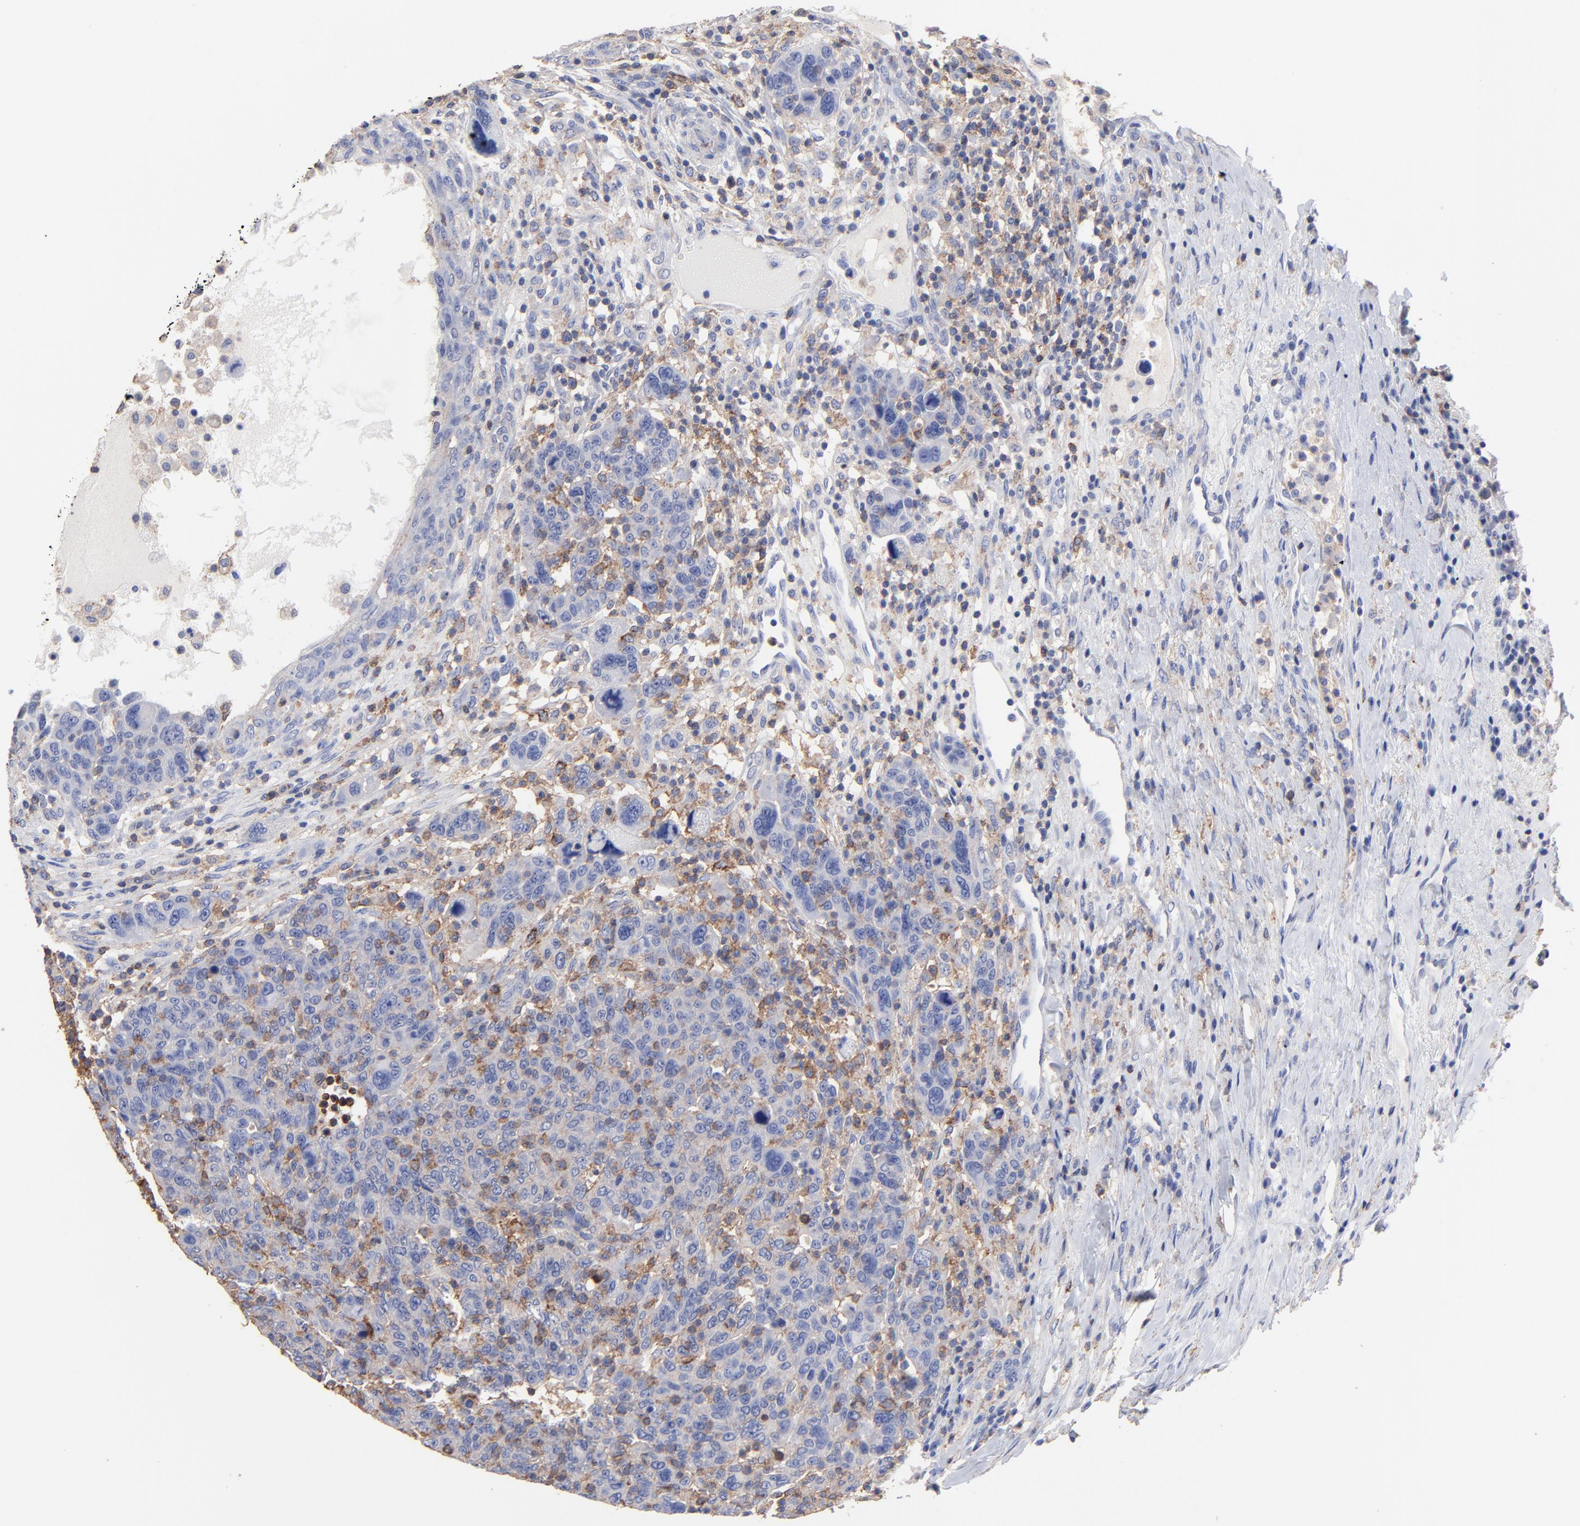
{"staining": {"intensity": "weak", "quantity": "25%-75%", "location": "cytoplasmic/membranous"}, "tissue": "breast cancer", "cell_type": "Tumor cells", "image_type": "cancer", "snomed": [{"axis": "morphology", "description": "Duct carcinoma"}, {"axis": "topography", "description": "Breast"}], "caption": "An image of breast infiltrating ductal carcinoma stained for a protein demonstrates weak cytoplasmic/membranous brown staining in tumor cells.", "gene": "ASL", "patient": {"sex": "female", "age": 37}}